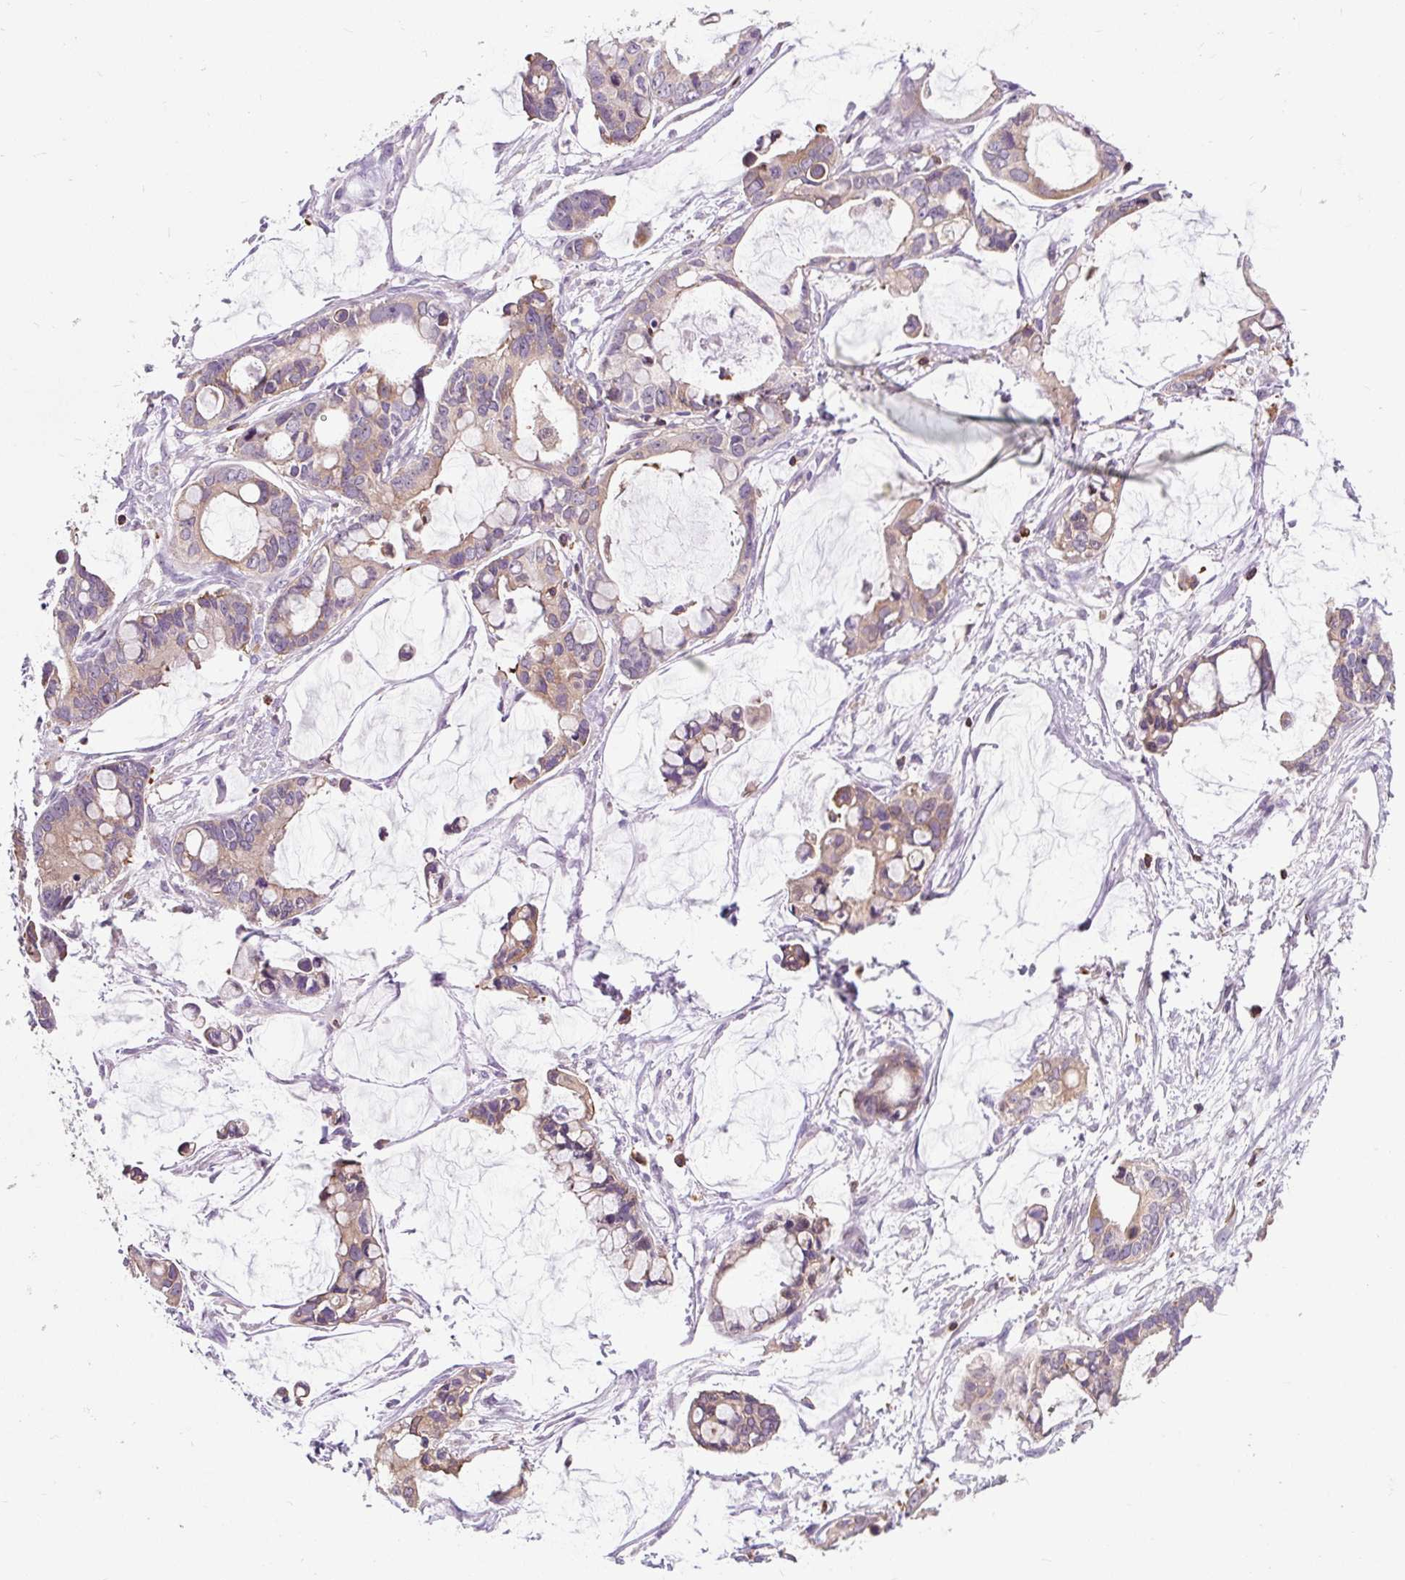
{"staining": {"intensity": "weak", "quantity": "<25%", "location": "cytoplasmic/membranous"}, "tissue": "ovarian cancer", "cell_type": "Tumor cells", "image_type": "cancer", "snomed": [{"axis": "morphology", "description": "Cystadenocarcinoma, mucinous, NOS"}, {"axis": "topography", "description": "Ovary"}], "caption": "Mucinous cystadenocarcinoma (ovarian) was stained to show a protein in brown. There is no significant positivity in tumor cells.", "gene": "CISD3", "patient": {"sex": "female", "age": 63}}